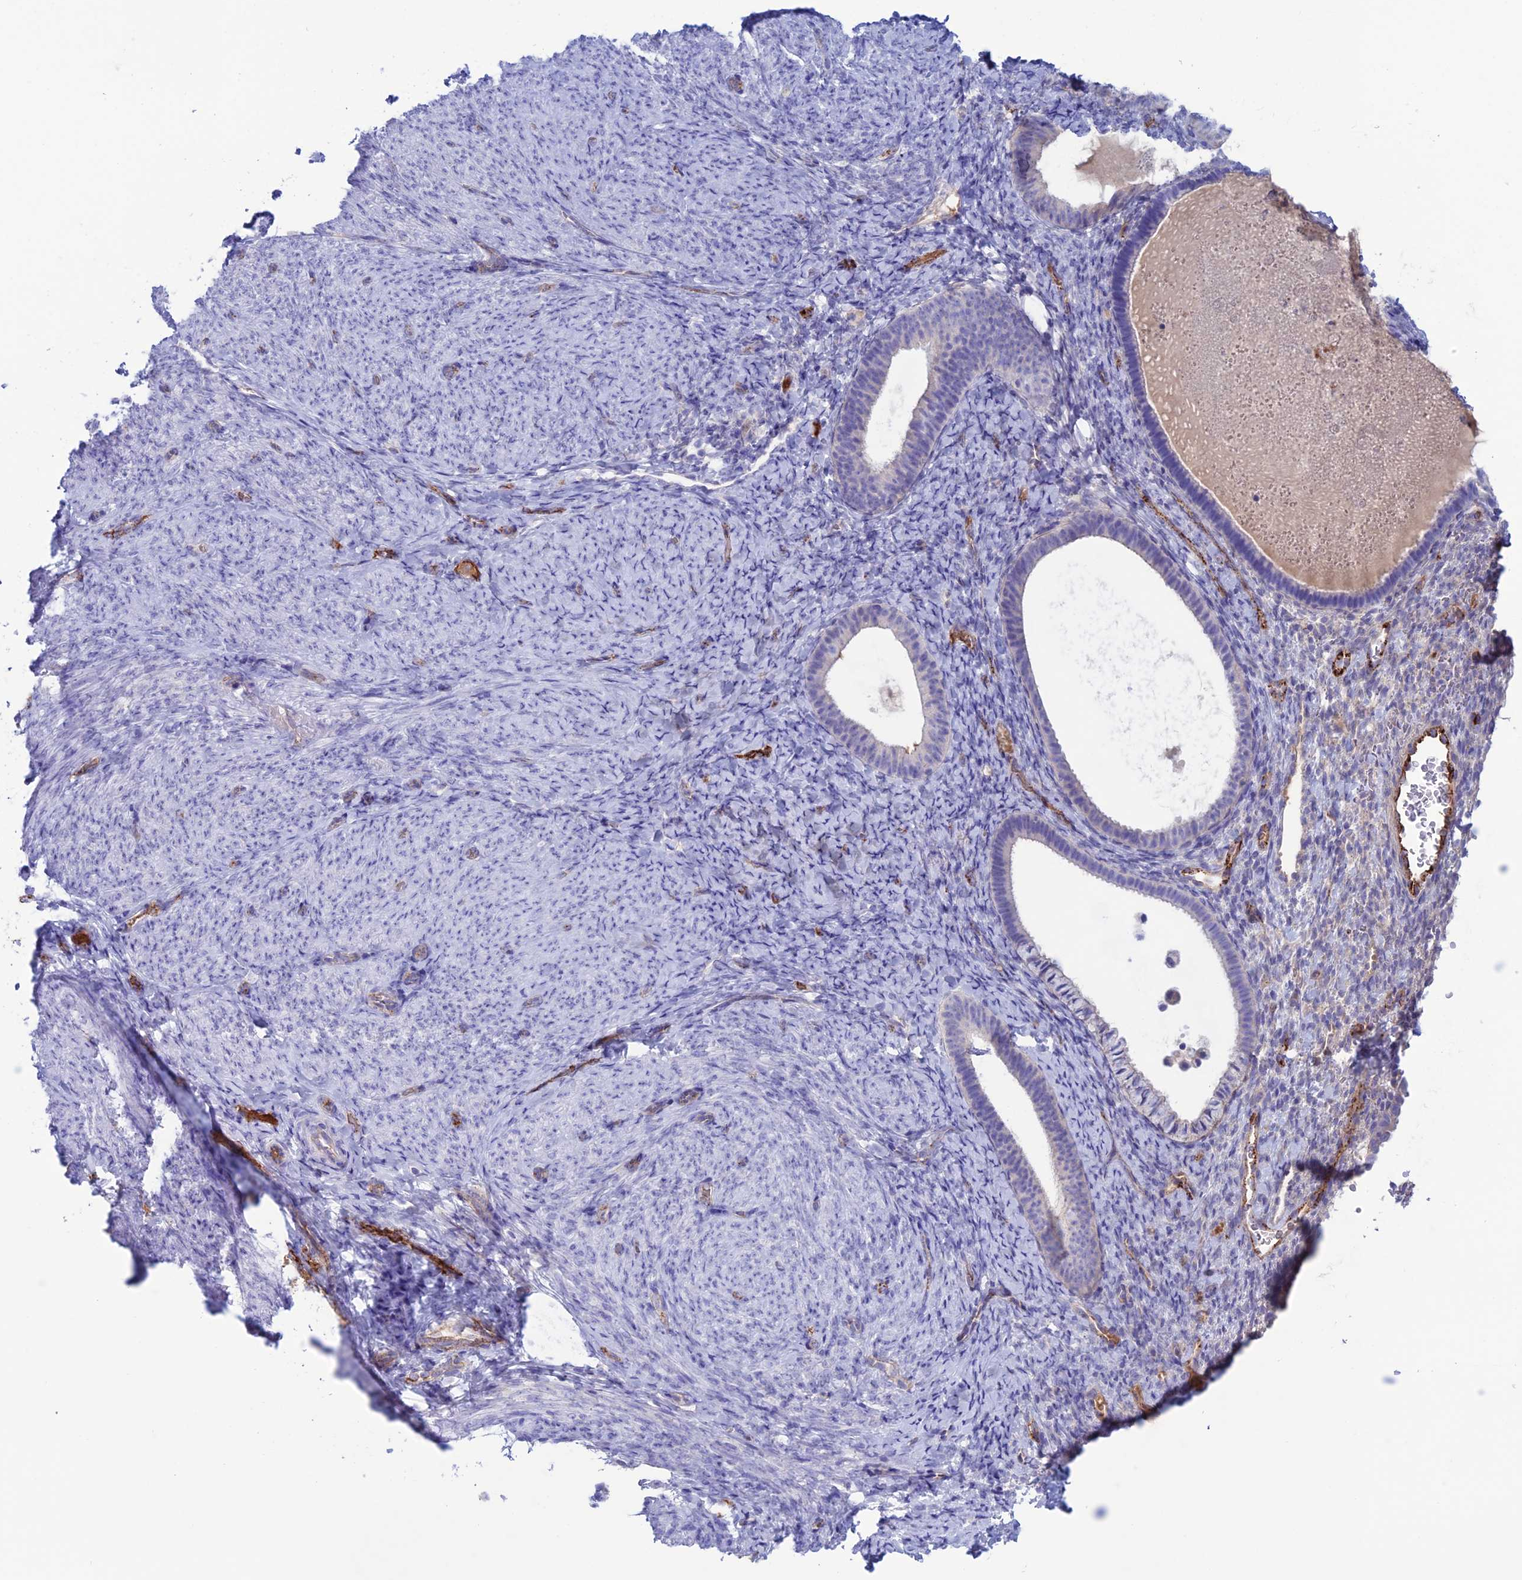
{"staining": {"intensity": "negative", "quantity": "none", "location": "none"}, "tissue": "endometrium", "cell_type": "Cells in endometrial stroma", "image_type": "normal", "snomed": [{"axis": "morphology", "description": "Normal tissue, NOS"}, {"axis": "topography", "description": "Endometrium"}], "caption": "High magnification brightfield microscopy of benign endometrium stained with DAB (3,3'-diaminobenzidine) (brown) and counterstained with hematoxylin (blue): cells in endometrial stroma show no significant positivity. (DAB immunohistochemistry visualized using brightfield microscopy, high magnification).", "gene": "CDC42EP5", "patient": {"sex": "female", "age": 65}}